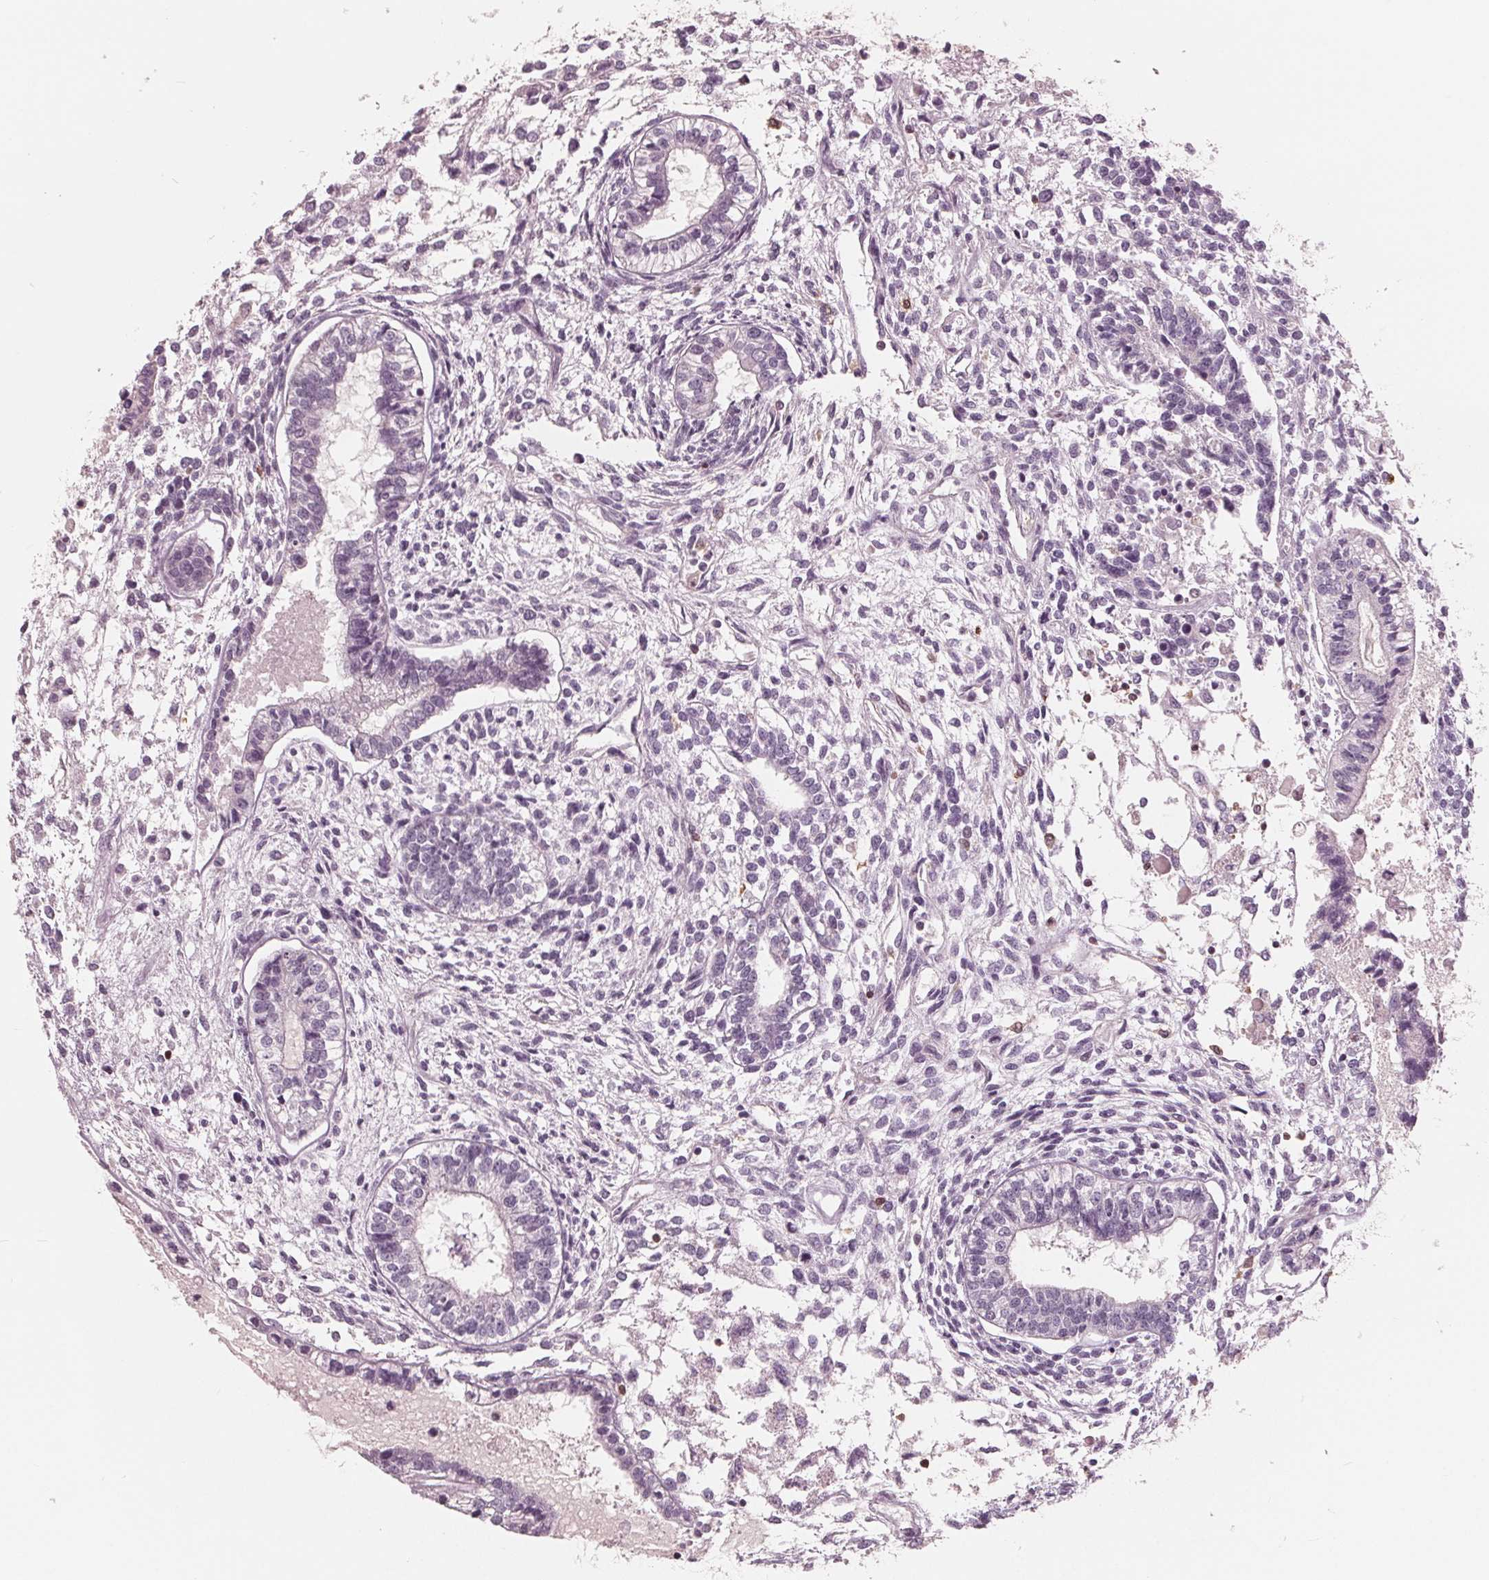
{"staining": {"intensity": "negative", "quantity": "none", "location": "none"}, "tissue": "testis cancer", "cell_type": "Tumor cells", "image_type": "cancer", "snomed": [{"axis": "morphology", "description": "Carcinoma, Embryonal, NOS"}, {"axis": "topography", "description": "Testis"}], "caption": "Immunohistochemical staining of human embryonal carcinoma (testis) shows no significant positivity in tumor cells.", "gene": "ING3", "patient": {"sex": "male", "age": 37}}